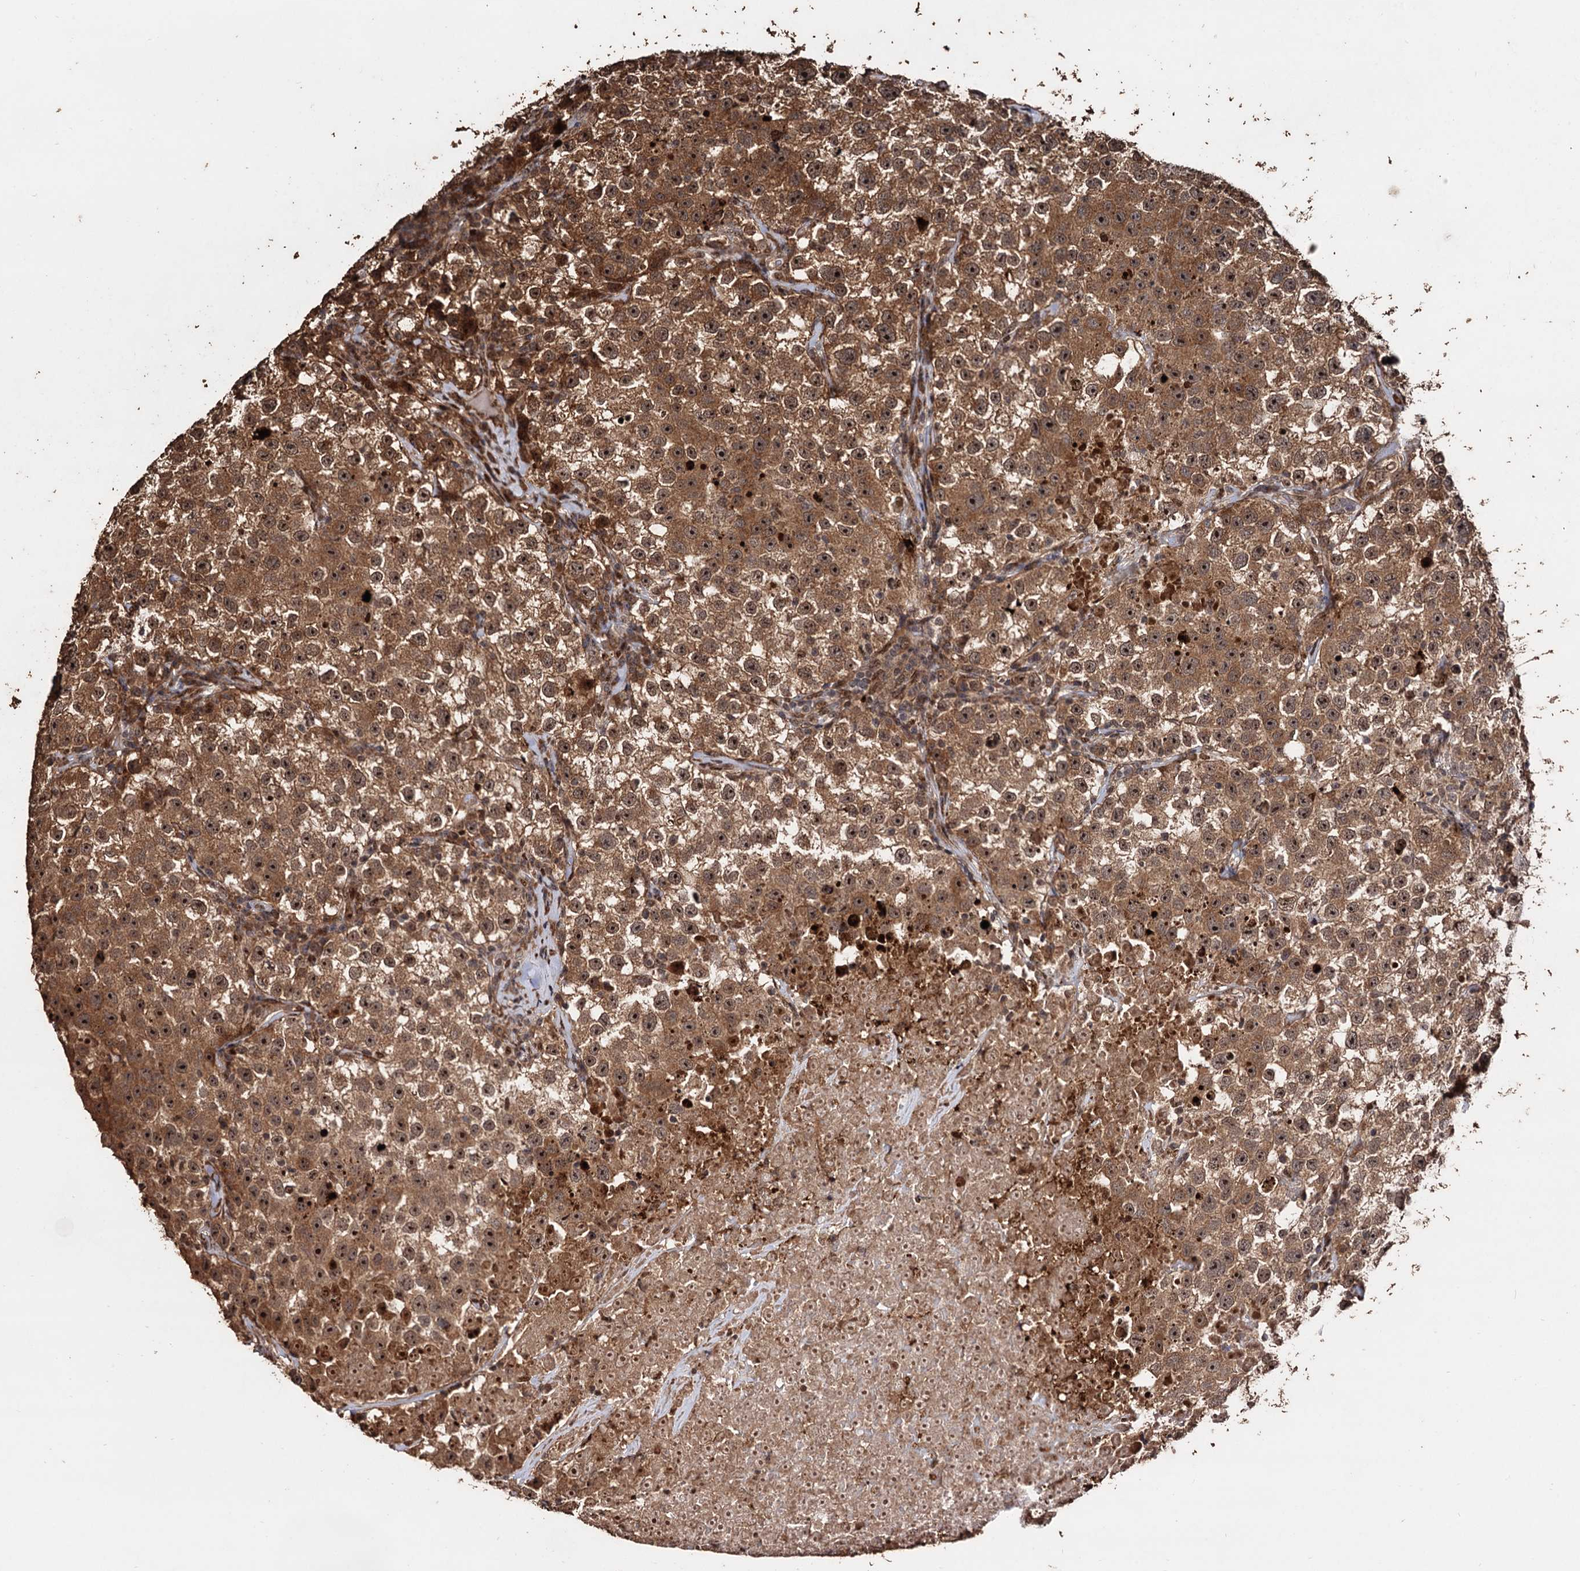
{"staining": {"intensity": "strong", "quantity": ">75%", "location": "cytoplasmic/membranous,nuclear"}, "tissue": "testis cancer", "cell_type": "Tumor cells", "image_type": "cancer", "snomed": [{"axis": "morphology", "description": "Seminoma, NOS"}, {"axis": "topography", "description": "Testis"}], "caption": "Human seminoma (testis) stained with a protein marker displays strong staining in tumor cells.", "gene": "PIGB", "patient": {"sex": "male", "age": 22}}